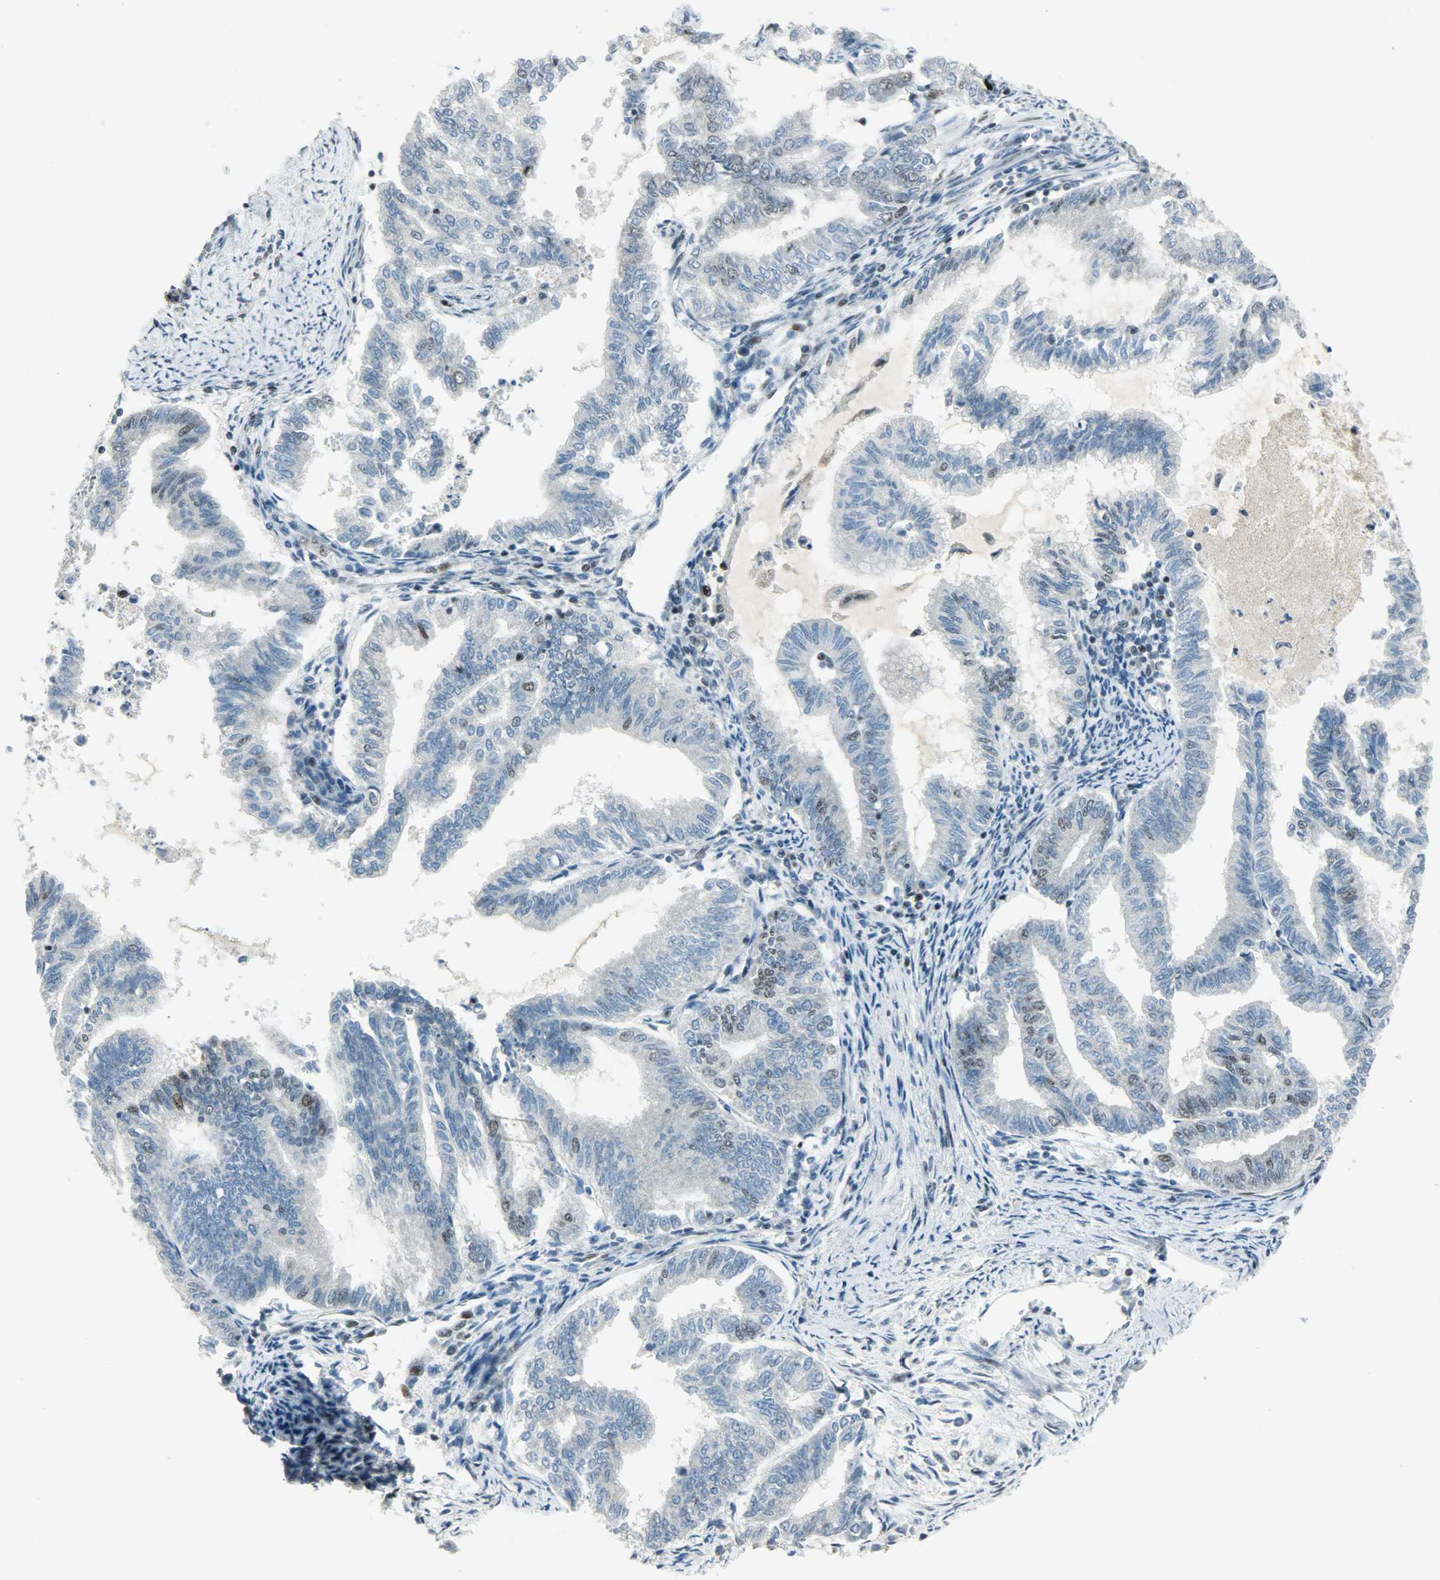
{"staining": {"intensity": "weak", "quantity": "25%-75%", "location": "nuclear"}, "tissue": "endometrial cancer", "cell_type": "Tumor cells", "image_type": "cancer", "snomed": [{"axis": "morphology", "description": "Adenocarcinoma, NOS"}, {"axis": "topography", "description": "Endometrium"}], "caption": "DAB immunohistochemical staining of human endometrial cancer (adenocarcinoma) reveals weak nuclear protein expression in approximately 25%-75% of tumor cells.", "gene": "IL15", "patient": {"sex": "female", "age": 79}}